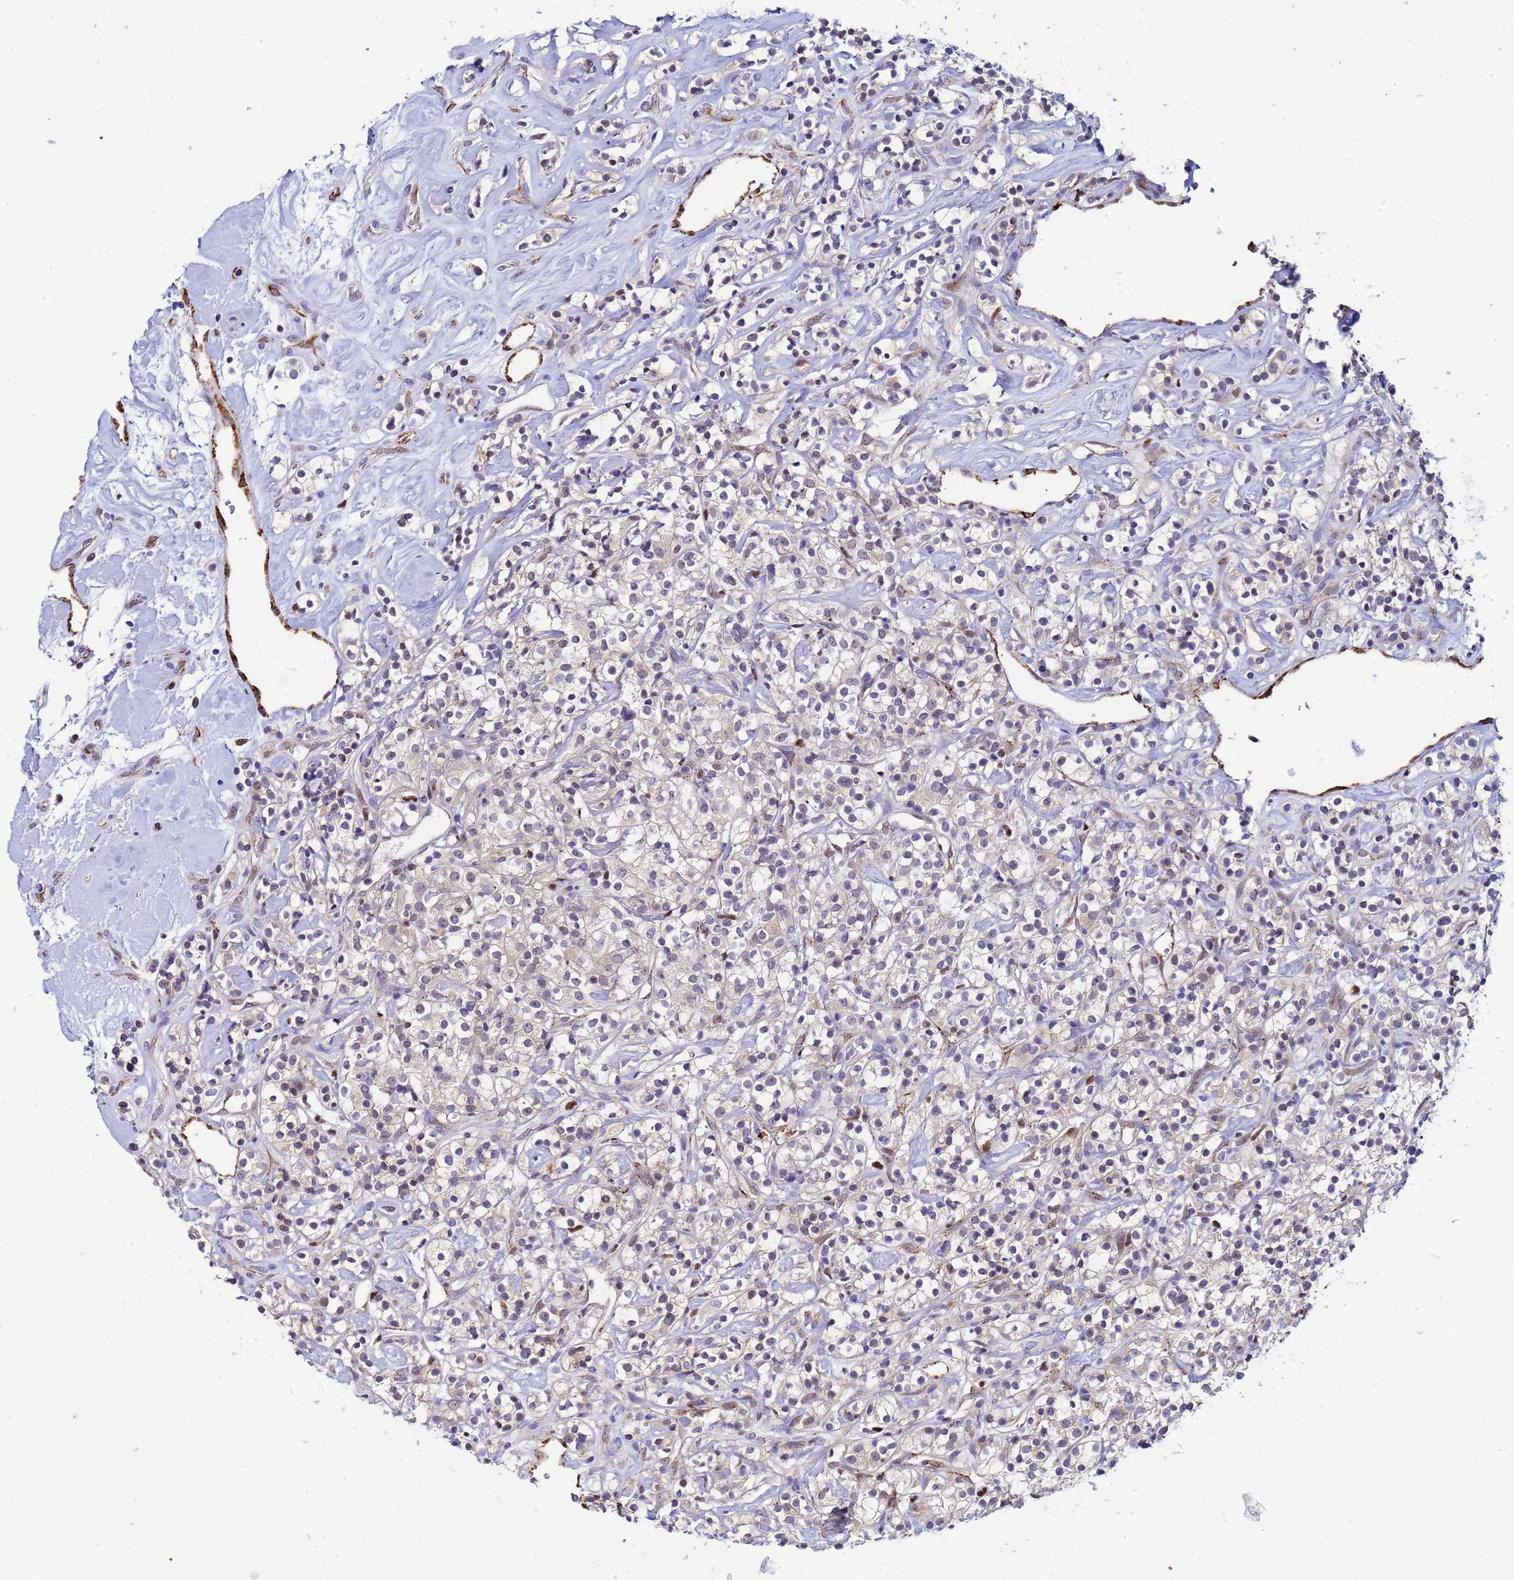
{"staining": {"intensity": "negative", "quantity": "none", "location": "none"}, "tissue": "renal cancer", "cell_type": "Tumor cells", "image_type": "cancer", "snomed": [{"axis": "morphology", "description": "Adenocarcinoma, NOS"}, {"axis": "topography", "description": "Kidney"}], "caption": "Tumor cells are negative for brown protein staining in renal cancer (adenocarcinoma).", "gene": "SLC25A37", "patient": {"sex": "male", "age": 77}}